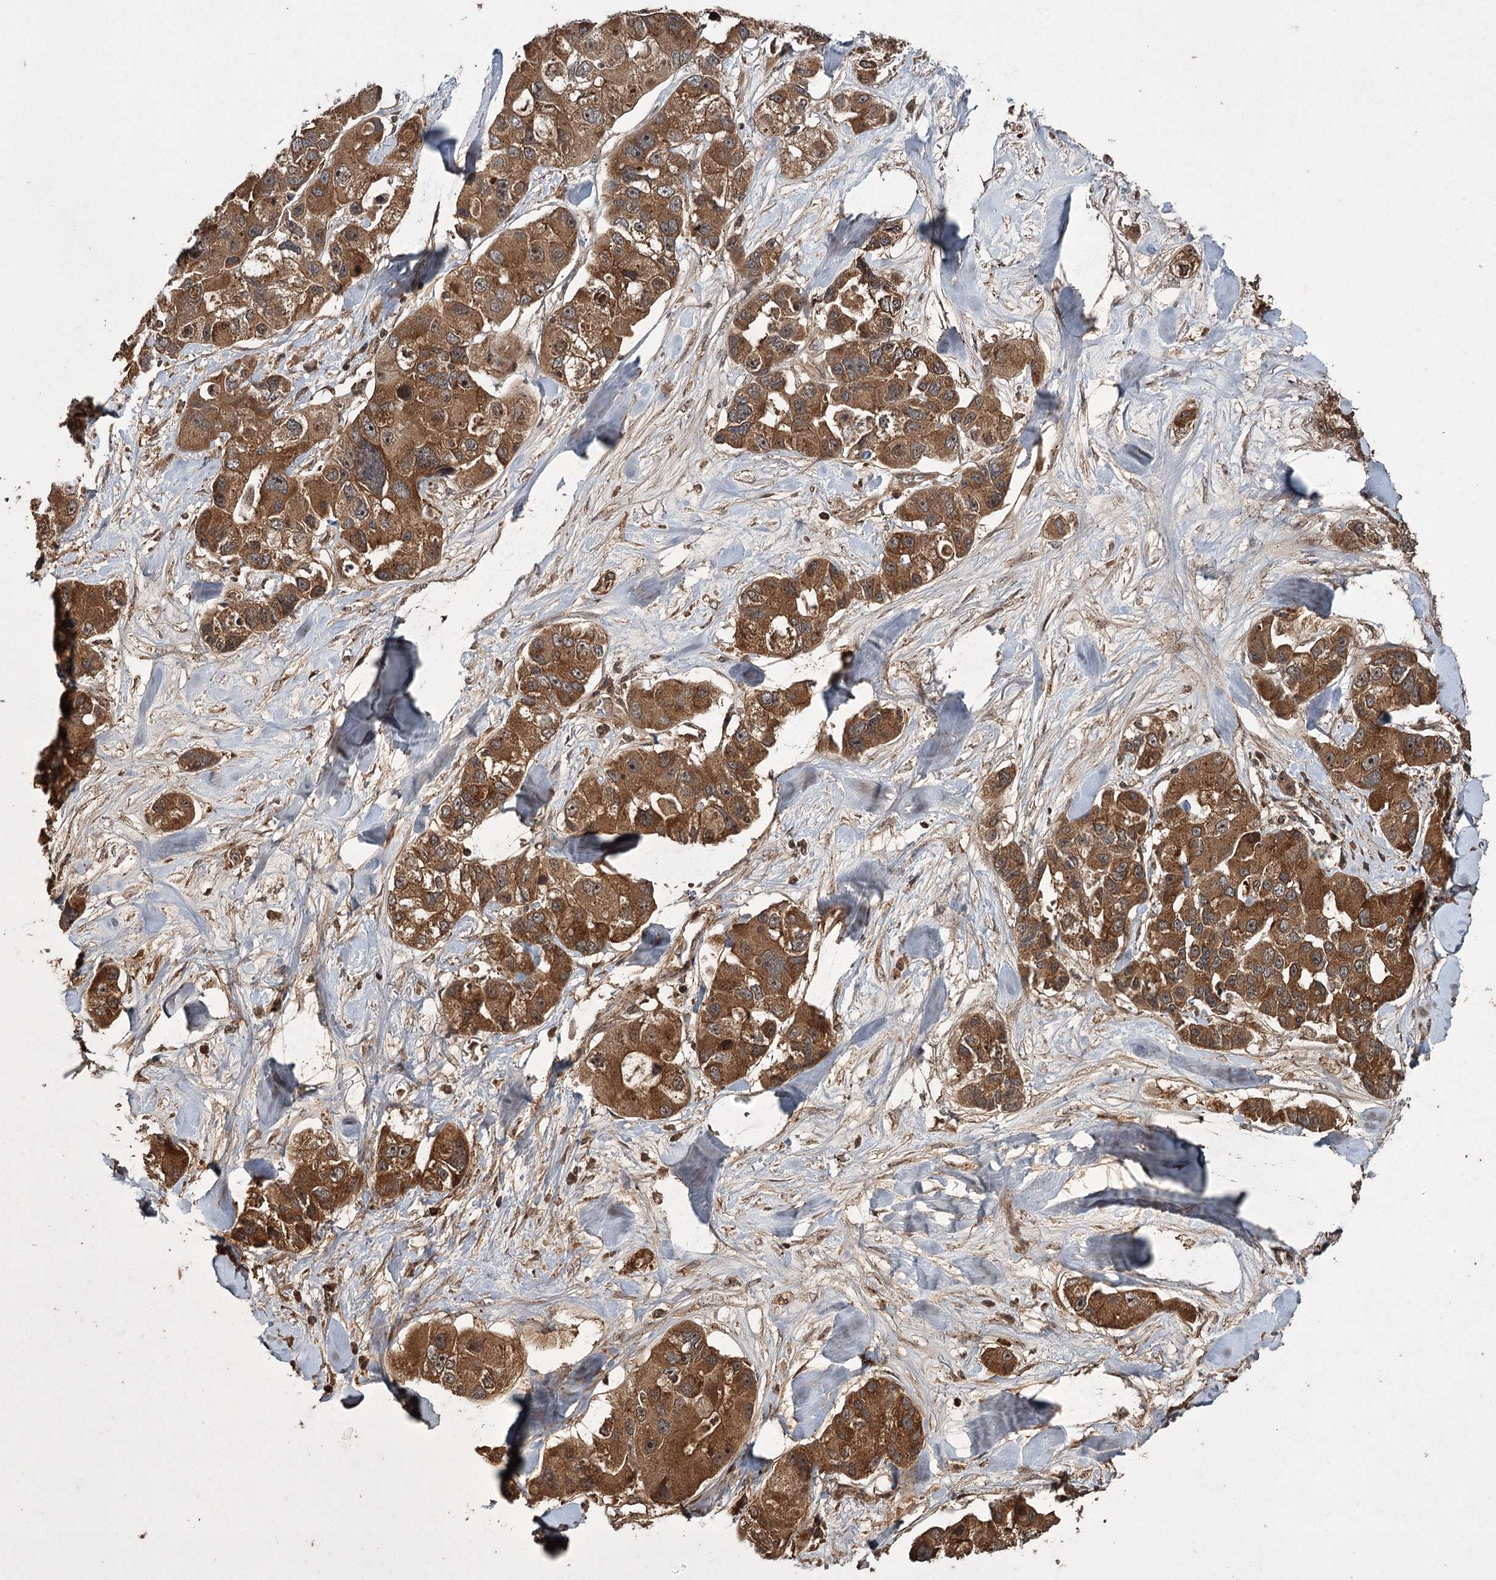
{"staining": {"intensity": "strong", "quantity": ">75%", "location": "cytoplasmic/membranous"}, "tissue": "lung cancer", "cell_type": "Tumor cells", "image_type": "cancer", "snomed": [{"axis": "morphology", "description": "Adenocarcinoma, NOS"}, {"axis": "topography", "description": "Lung"}], "caption": "Immunohistochemical staining of human adenocarcinoma (lung) shows high levels of strong cytoplasmic/membranous expression in approximately >75% of tumor cells. The staining is performed using DAB brown chromogen to label protein expression. The nuclei are counter-stained blue using hematoxylin.", "gene": "RPAP3", "patient": {"sex": "female", "age": 54}}